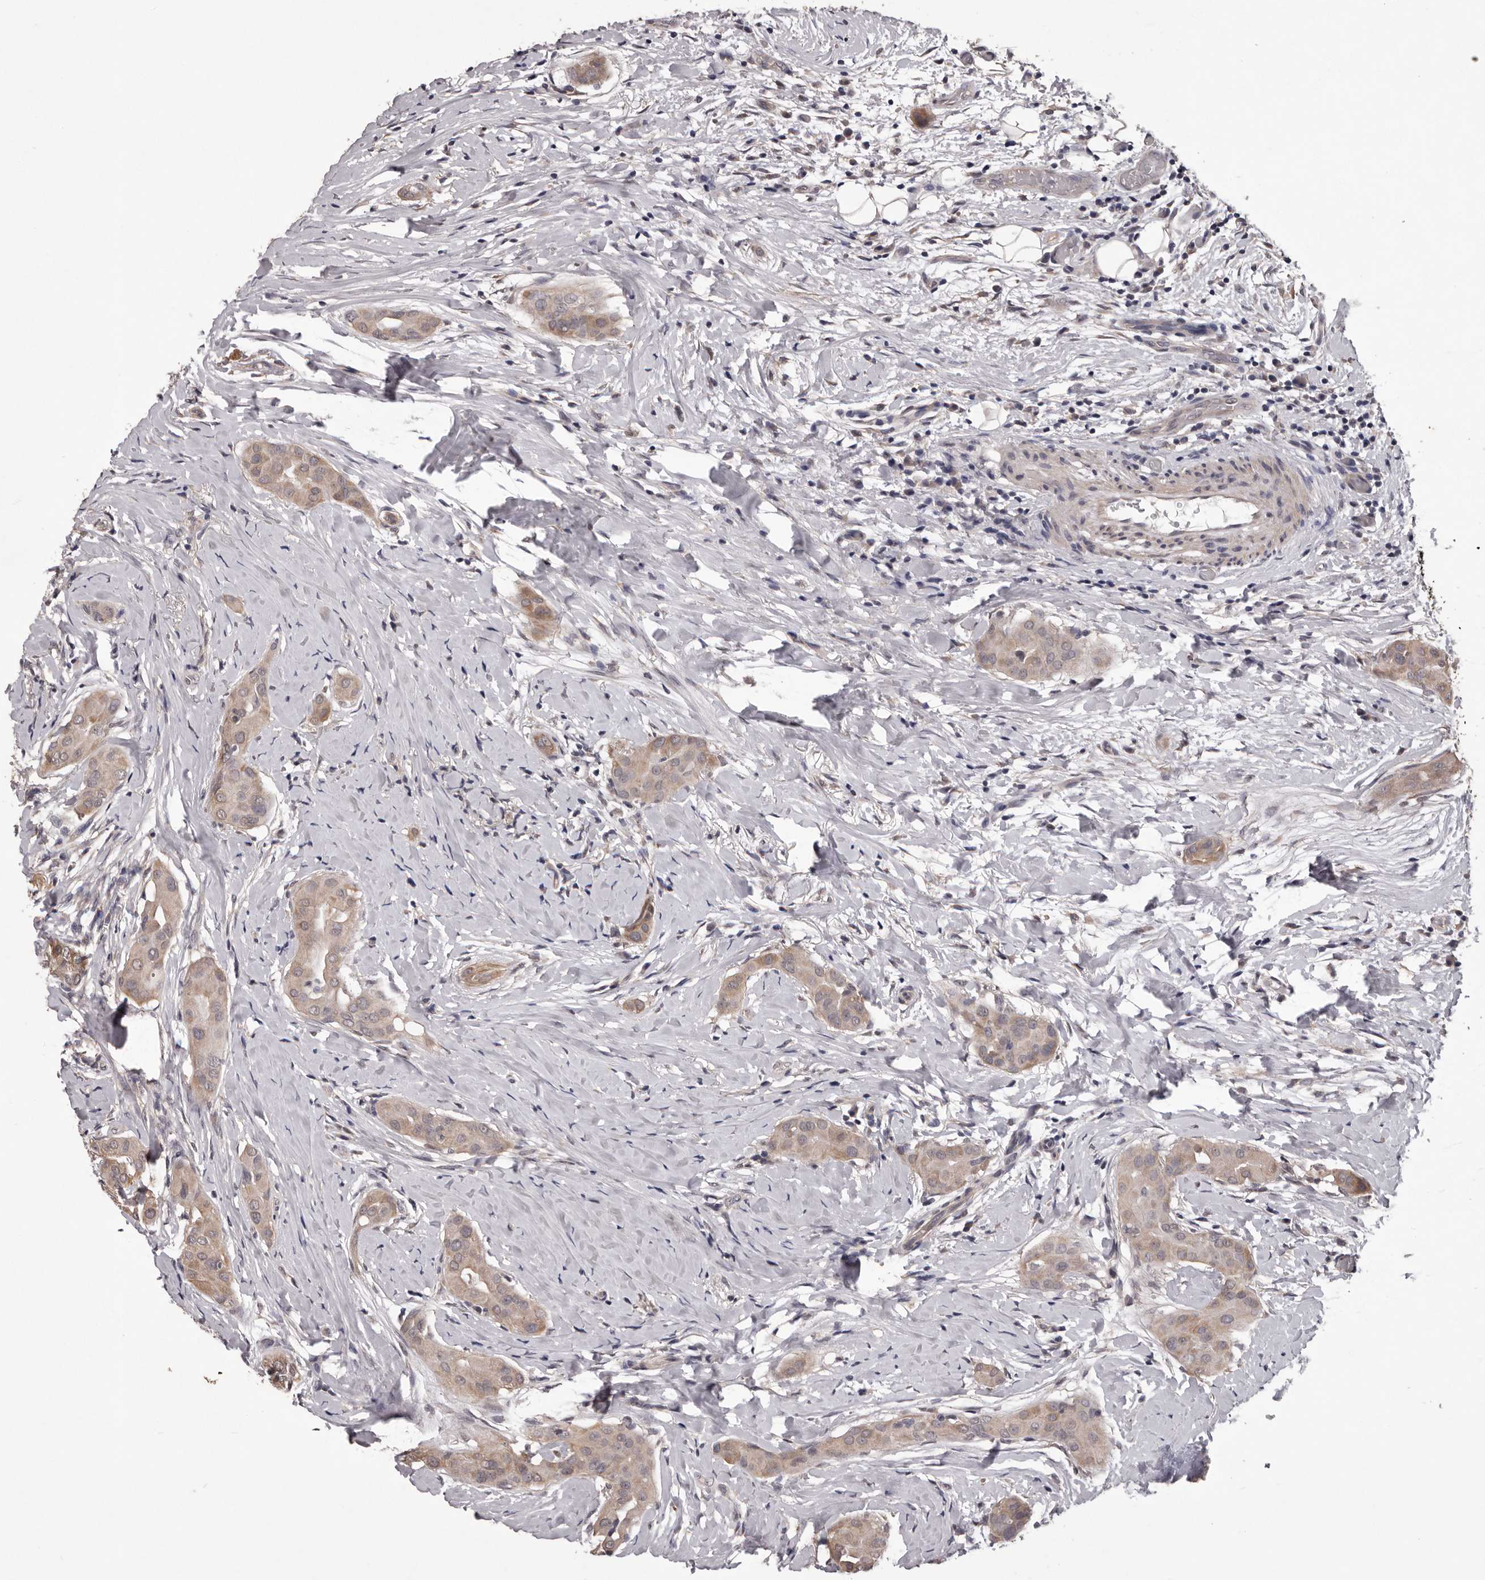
{"staining": {"intensity": "weak", "quantity": ">75%", "location": "cytoplasmic/membranous"}, "tissue": "thyroid cancer", "cell_type": "Tumor cells", "image_type": "cancer", "snomed": [{"axis": "morphology", "description": "Papillary adenocarcinoma, NOS"}, {"axis": "topography", "description": "Thyroid gland"}], "caption": "Papillary adenocarcinoma (thyroid) stained for a protein (brown) reveals weak cytoplasmic/membranous positive expression in about >75% of tumor cells.", "gene": "CELF3", "patient": {"sex": "male", "age": 33}}